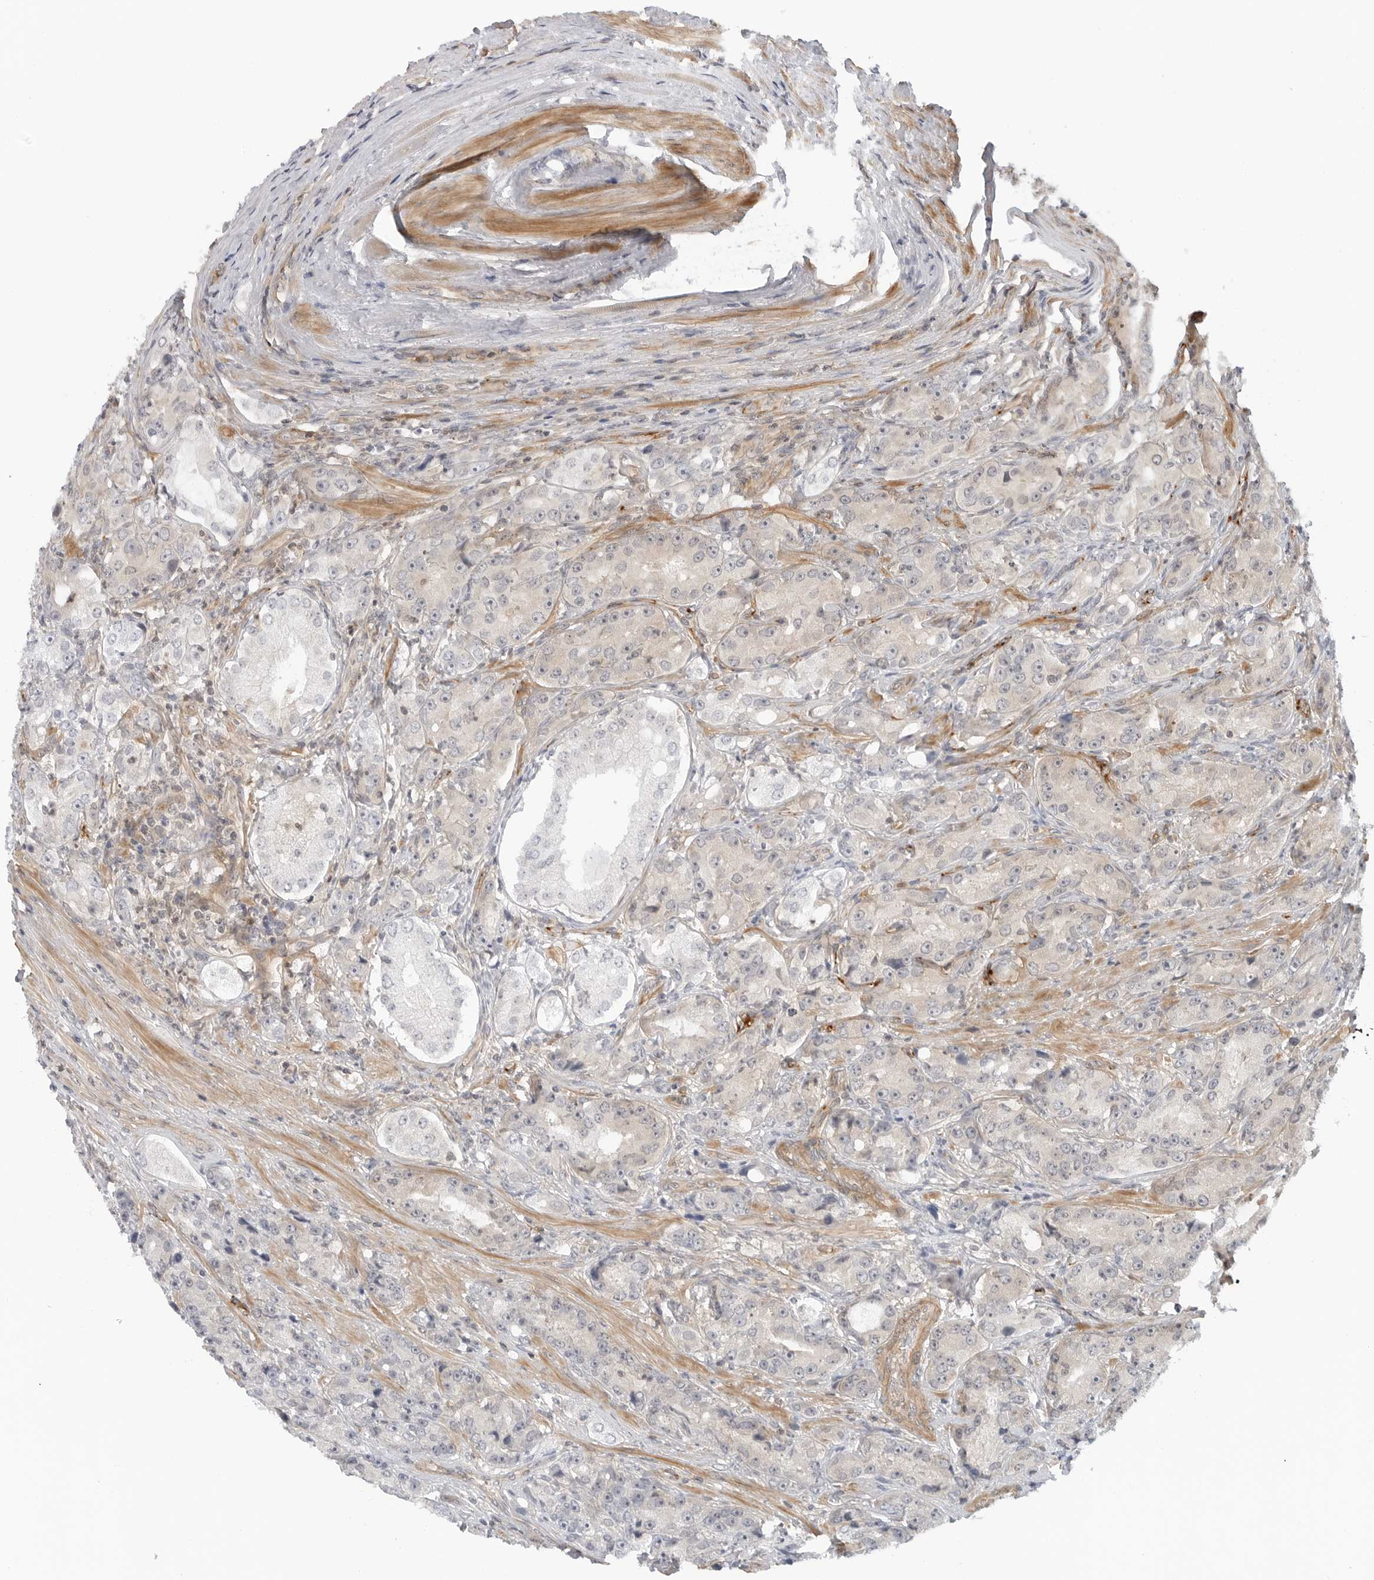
{"staining": {"intensity": "negative", "quantity": "none", "location": "none"}, "tissue": "prostate cancer", "cell_type": "Tumor cells", "image_type": "cancer", "snomed": [{"axis": "morphology", "description": "Adenocarcinoma, High grade"}, {"axis": "topography", "description": "Prostate"}], "caption": "Tumor cells are negative for protein expression in human prostate adenocarcinoma (high-grade).", "gene": "STXBP3", "patient": {"sex": "male", "age": 60}}